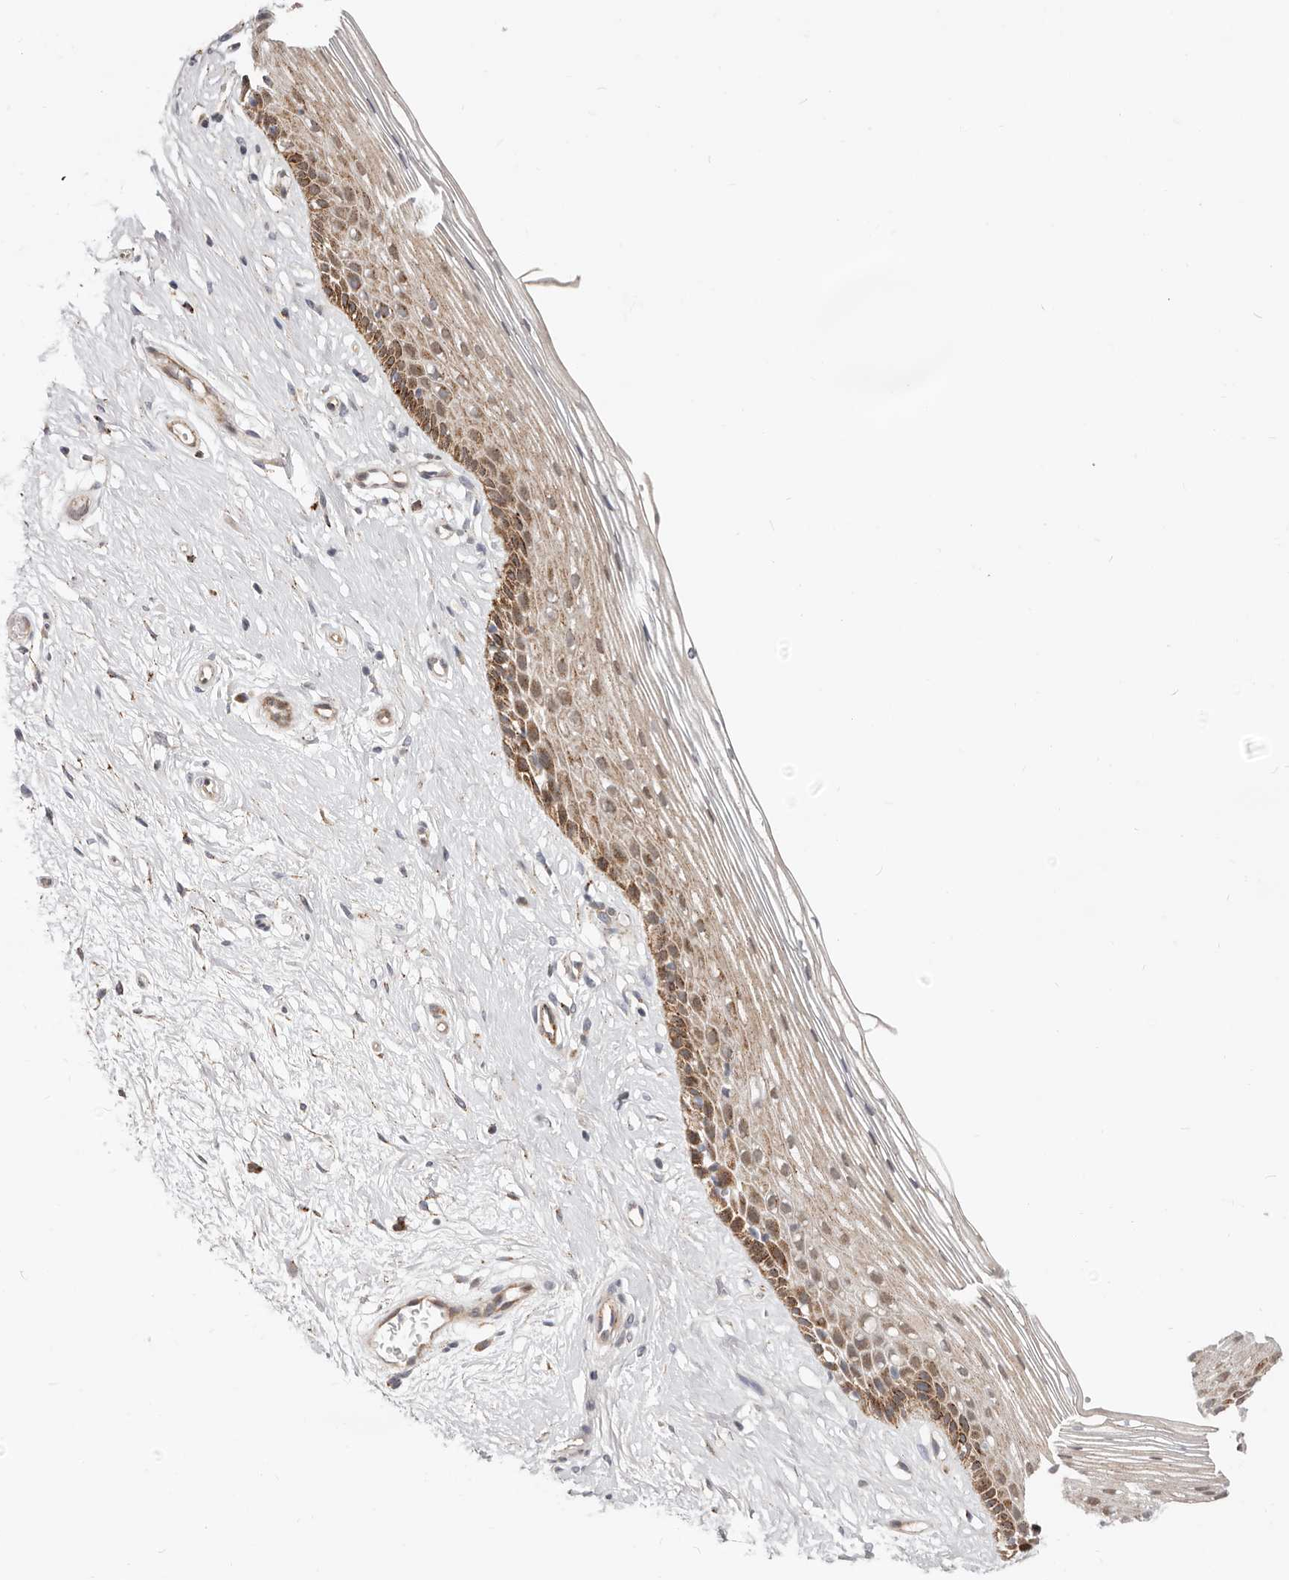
{"staining": {"intensity": "moderate", "quantity": "25%-75%", "location": "cytoplasmic/membranous"}, "tissue": "vagina", "cell_type": "Squamous epithelial cells", "image_type": "normal", "snomed": [{"axis": "morphology", "description": "Normal tissue, NOS"}, {"axis": "topography", "description": "Vagina"}], "caption": "High-magnification brightfield microscopy of normal vagina stained with DAB (brown) and counterstained with hematoxylin (blue). squamous epithelial cells exhibit moderate cytoplasmic/membranous expression is present in about25%-75% of cells. (brown staining indicates protein expression, while blue staining denotes nuclei).", "gene": "TOR3A", "patient": {"sex": "female", "age": 46}}